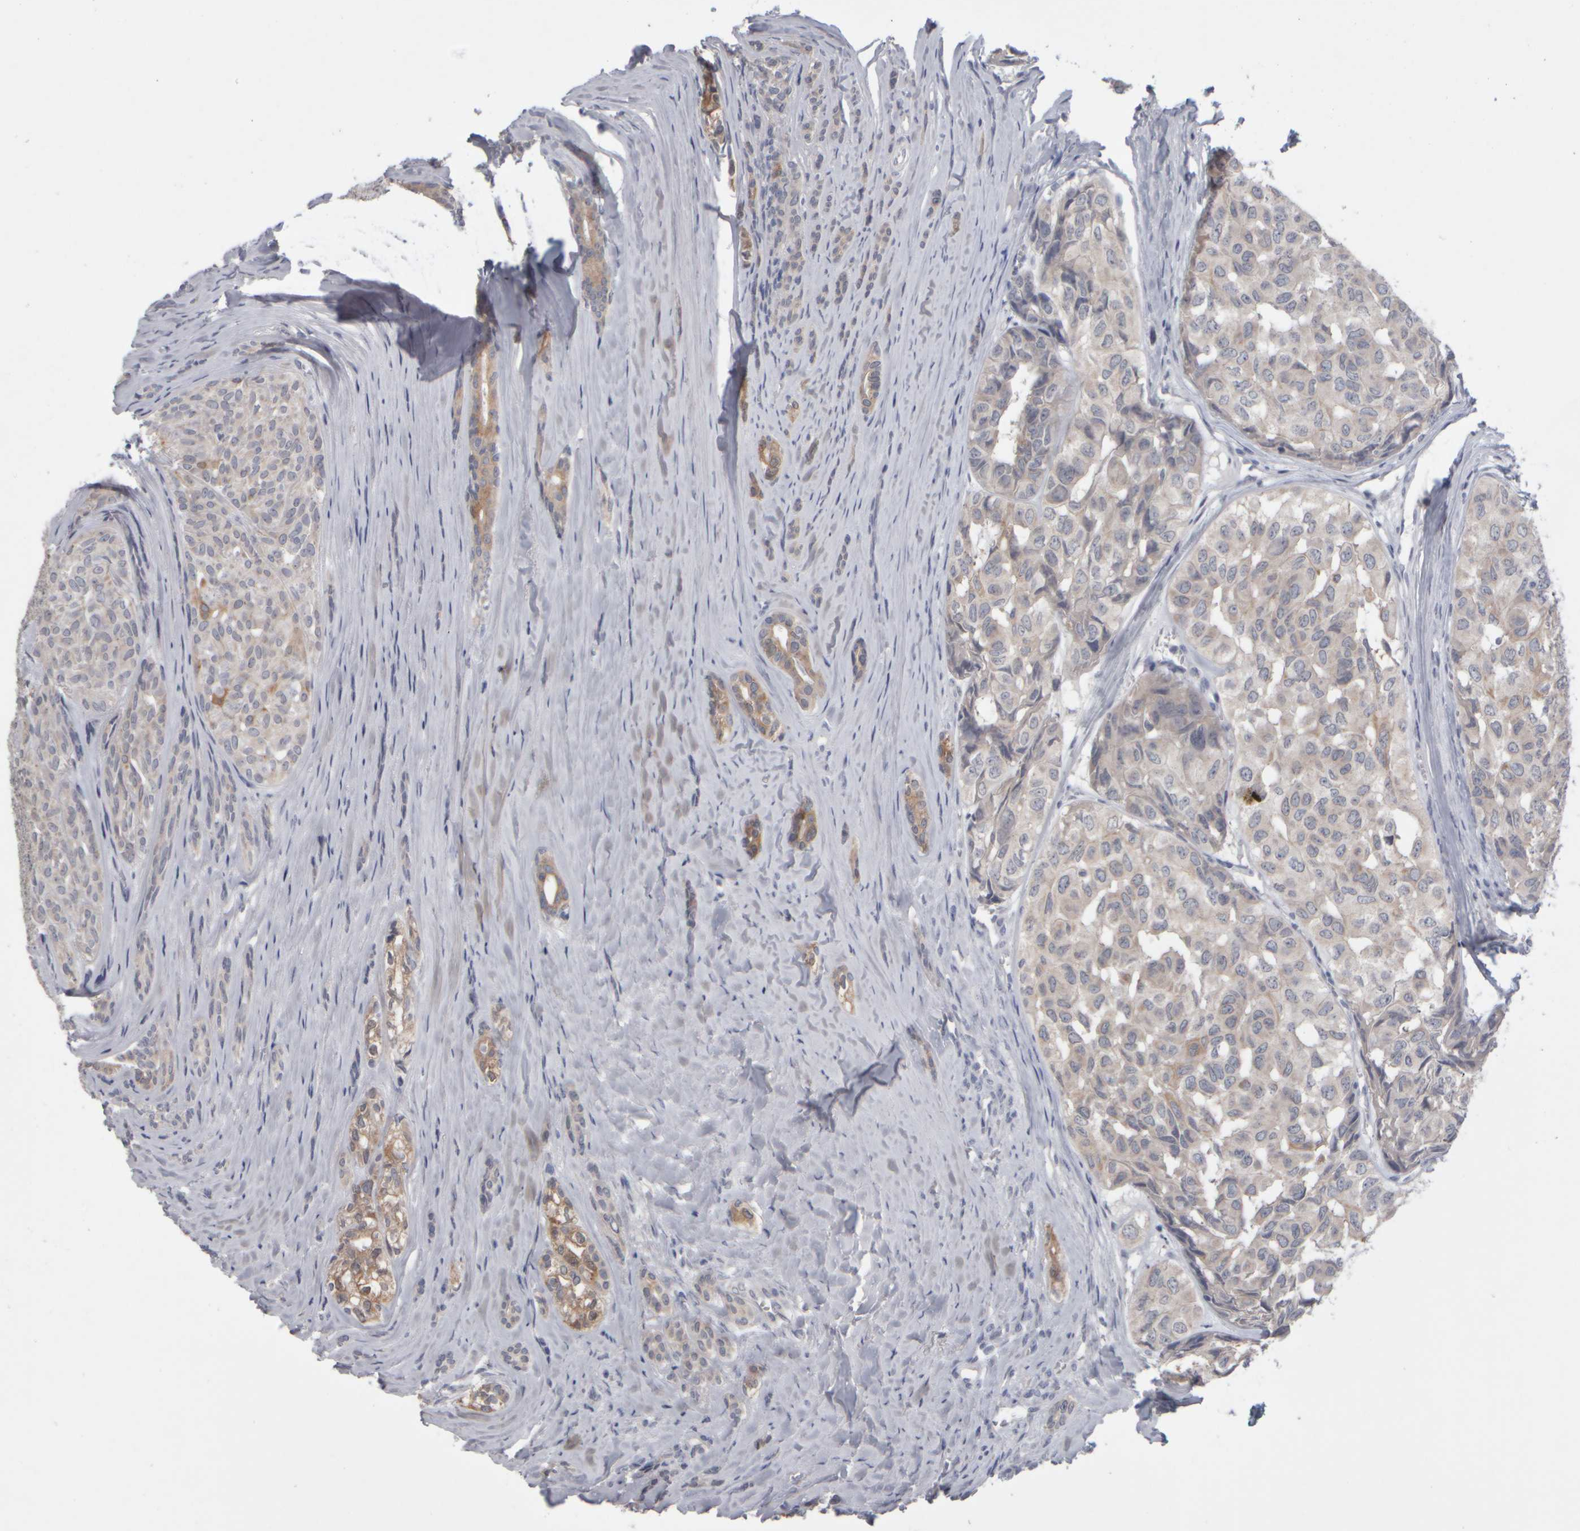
{"staining": {"intensity": "weak", "quantity": "25%-75%", "location": "cytoplasmic/membranous"}, "tissue": "head and neck cancer", "cell_type": "Tumor cells", "image_type": "cancer", "snomed": [{"axis": "morphology", "description": "Adenocarcinoma, NOS"}, {"axis": "topography", "description": "Salivary gland, NOS"}, {"axis": "topography", "description": "Head-Neck"}], "caption": "High-power microscopy captured an IHC photomicrograph of head and neck cancer, revealing weak cytoplasmic/membranous staining in approximately 25%-75% of tumor cells.", "gene": "EPHX2", "patient": {"sex": "female", "age": 76}}